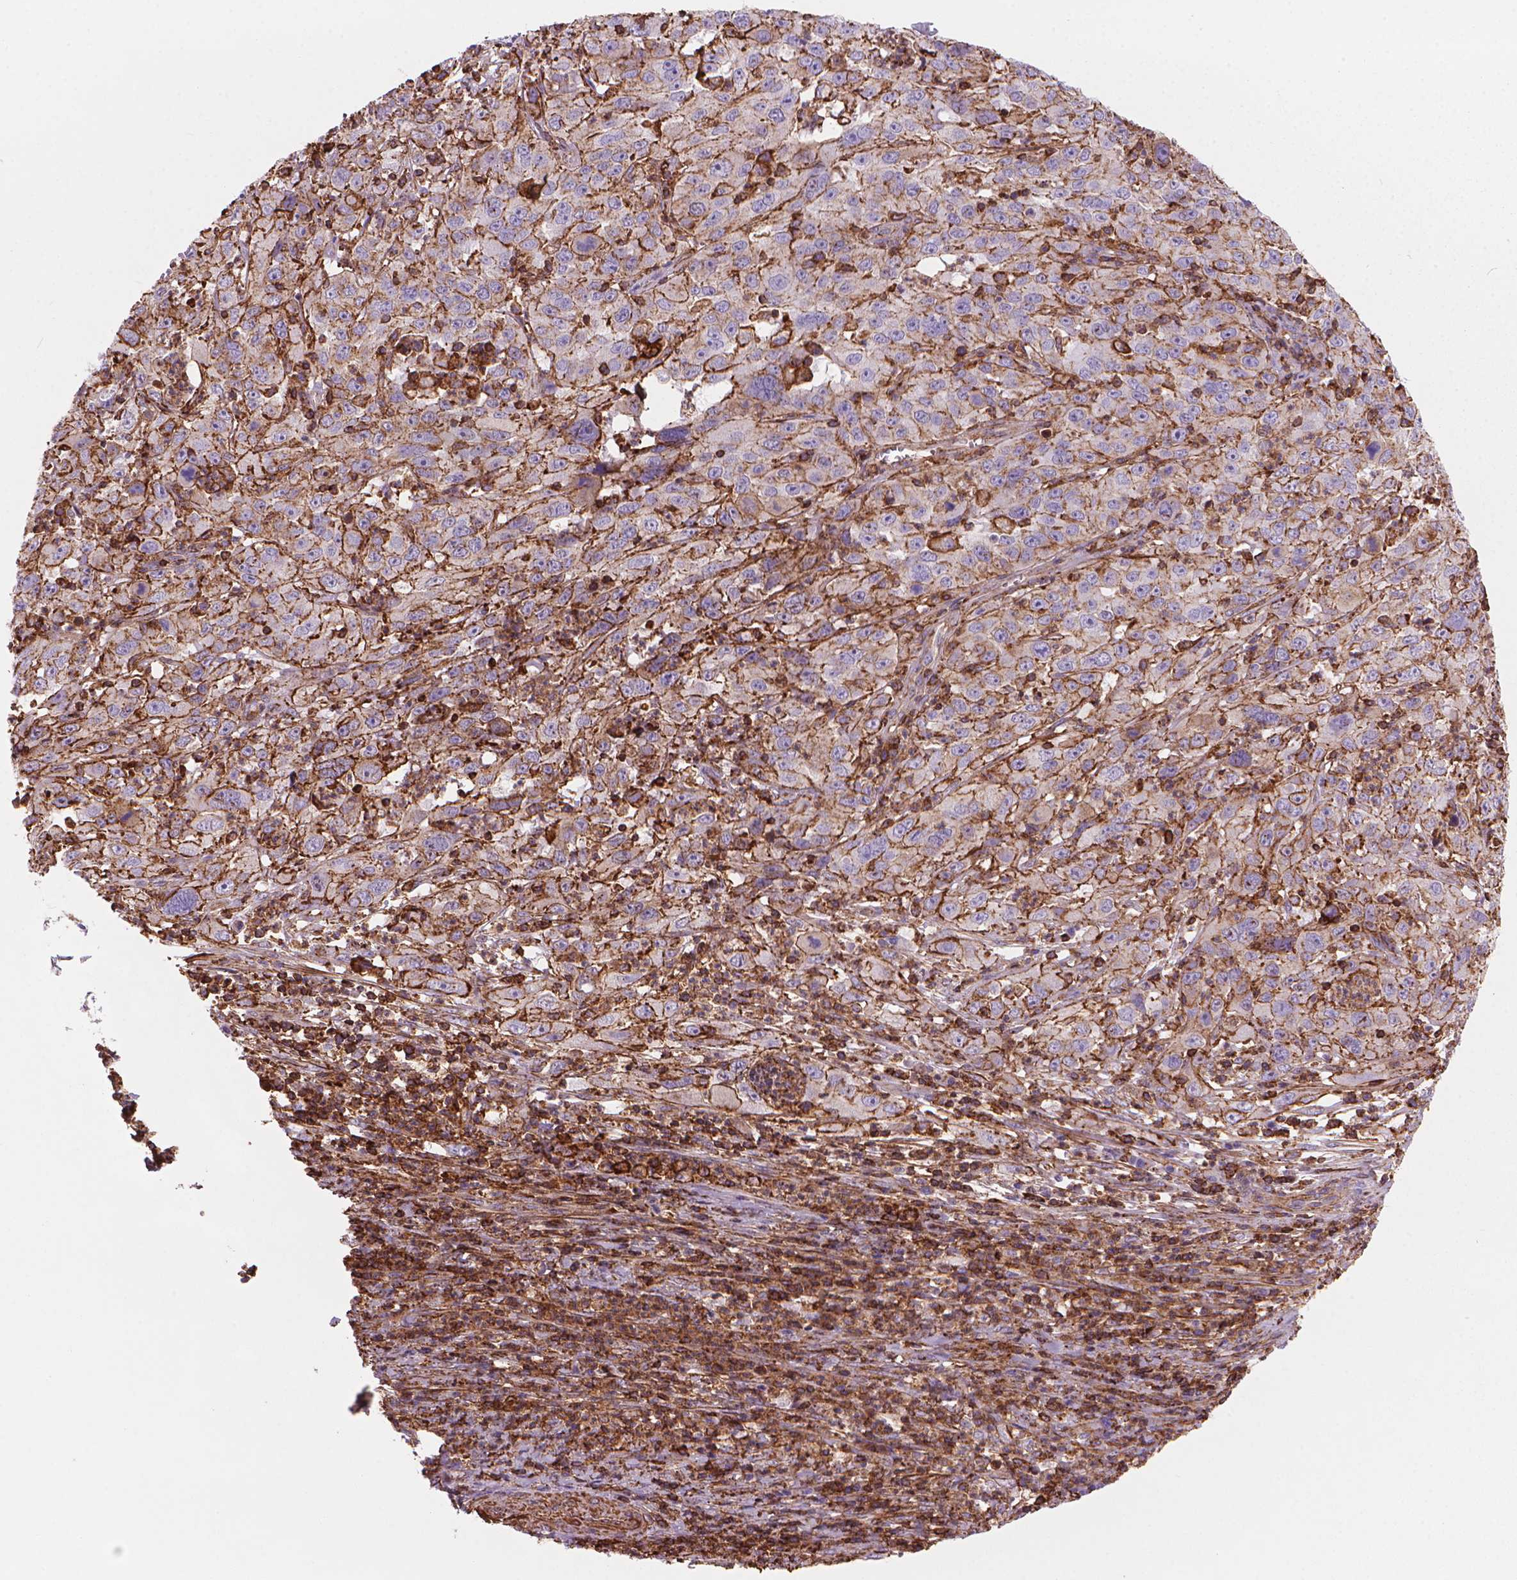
{"staining": {"intensity": "moderate", "quantity": "<25%", "location": "cytoplasmic/membranous"}, "tissue": "cervical cancer", "cell_type": "Tumor cells", "image_type": "cancer", "snomed": [{"axis": "morphology", "description": "Squamous cell carcinoma, NOS"}, {"axis": "topography", "description": "Cervix"}], "caption": "Immunohistochemical staining of human cervical cancer (squamous cell carcinoma) shows low levels of moderate cytoplasmic/membranous expression in approximately <25% of tumor cells. (Brightfield microscopy of DAB IHC at high magnification).", "gene": "PATJ", "patient": {"sex": "female", "age": 32}}